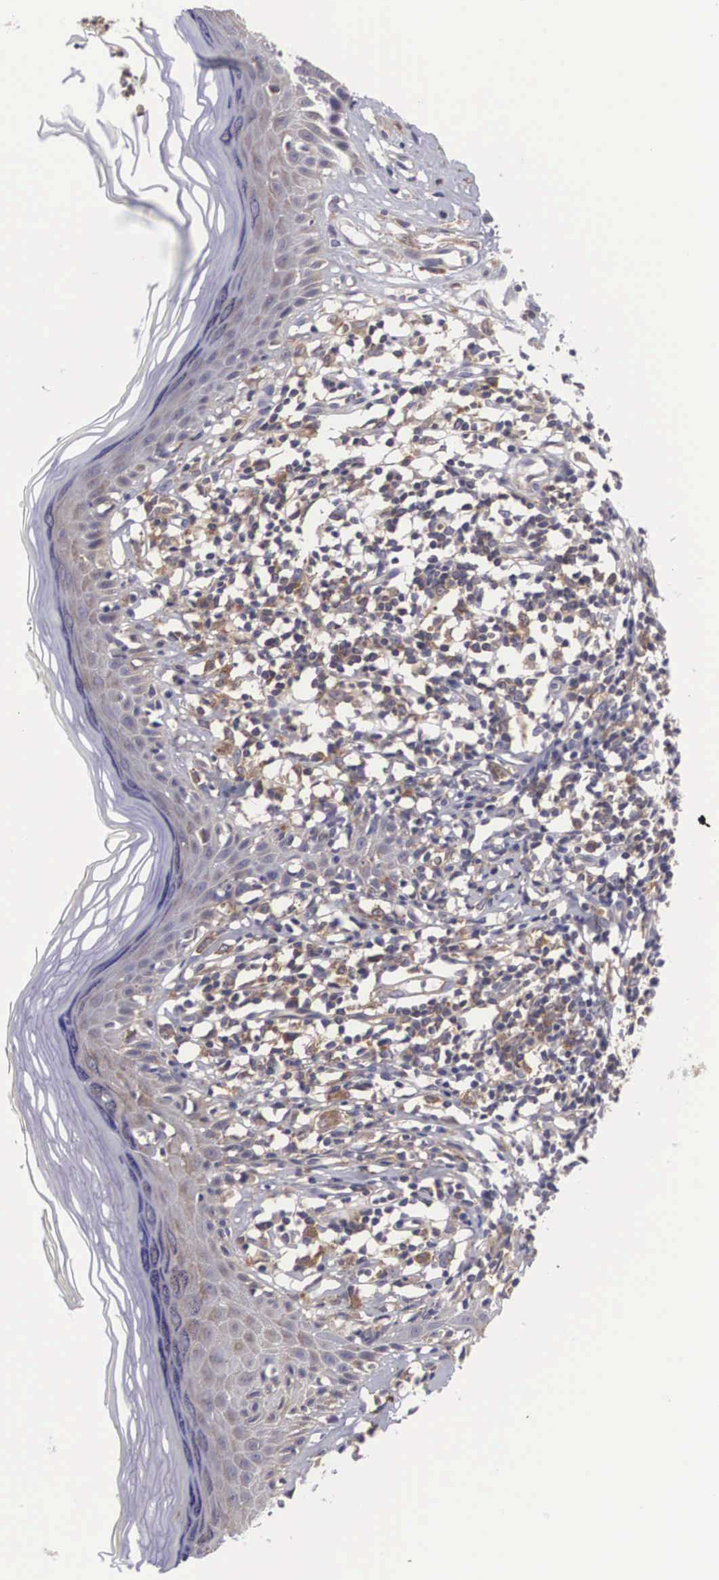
{"staining": {"intensity": "negative", "quantity": "none", "location": "none"}, "tissue": "melanoma", "cell_type": "Tumor cells", "image_type": "cancer", "snomed": [{"axis": "morphology", "description": "Malignant melanoma, NOS"}, {"axis": "topography", "description": "Skin"}], "caption": "This is a histopathology image of immunohistochemistry (IHC) staining of malignant melanoma, which shows no staining in tumor cells.", "gene": "GRIPAP1", "patient": {"sex": "female", "age": 52}}